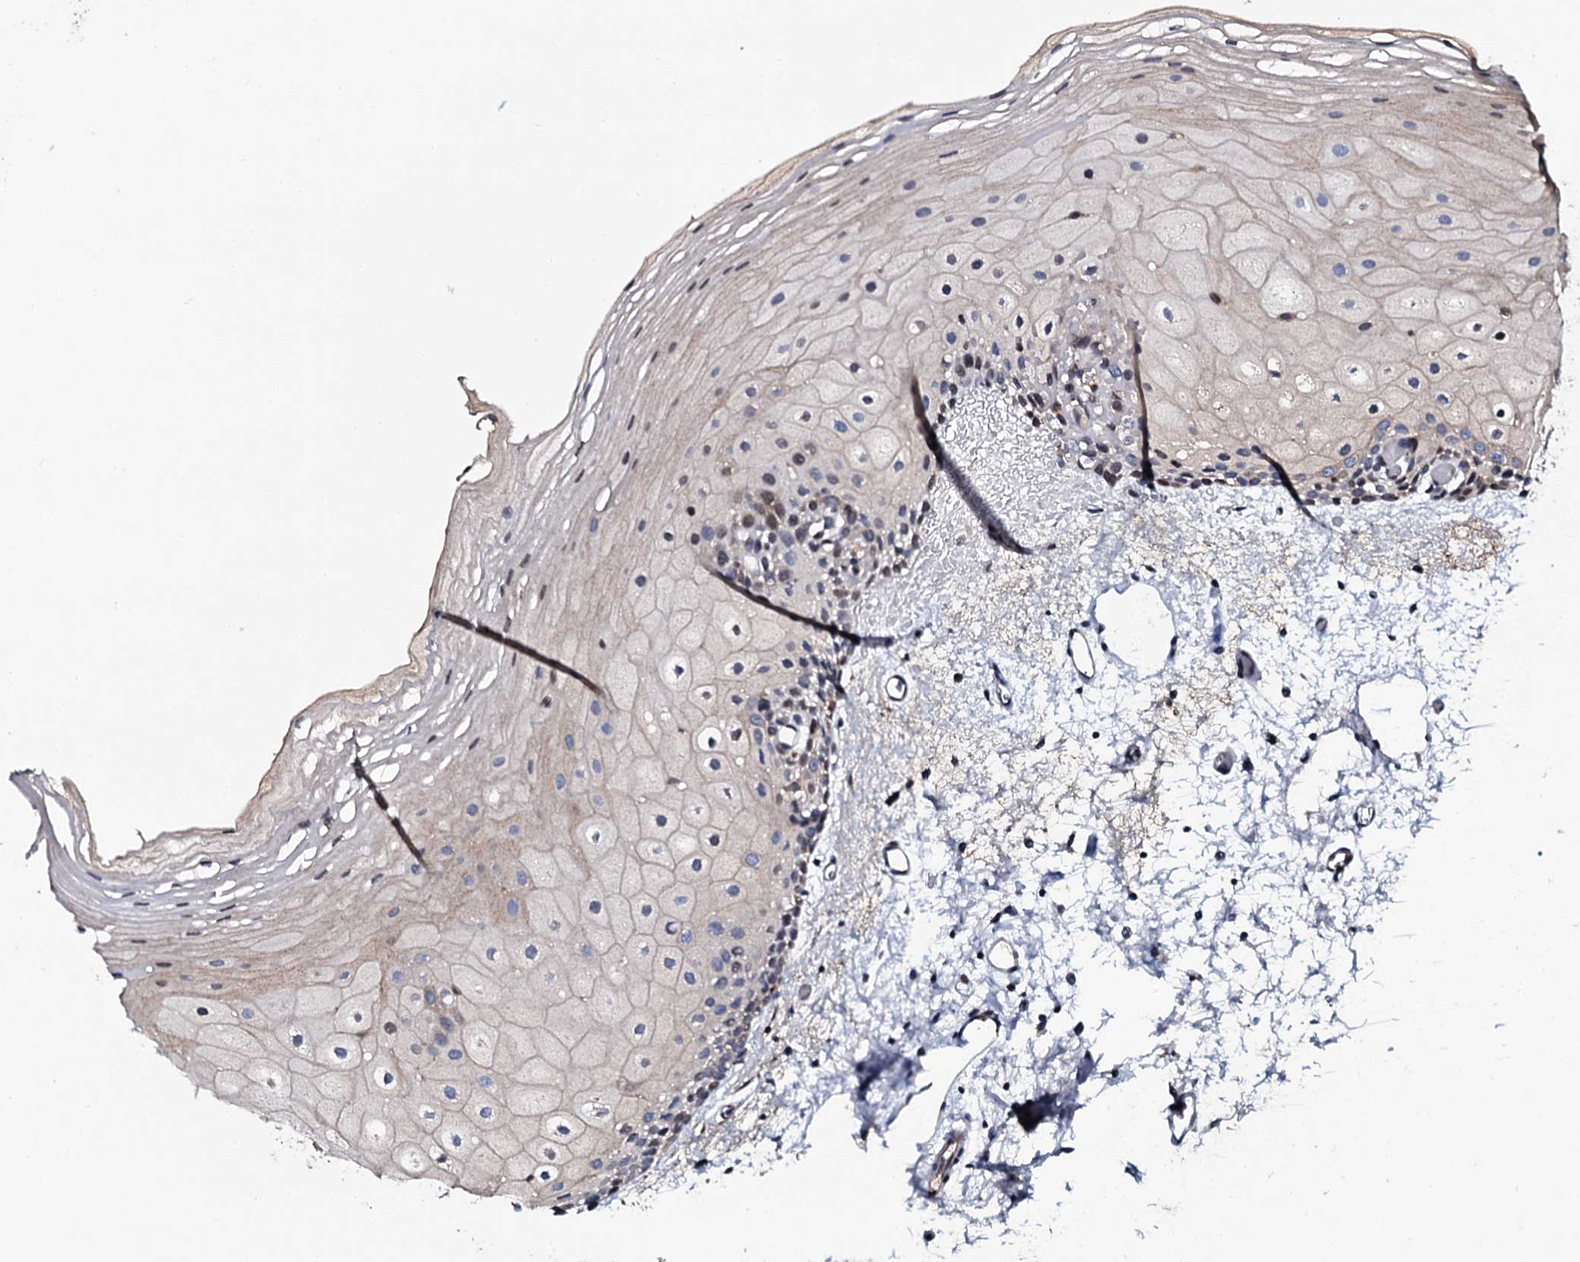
{"staining": {"intensity": "weak", "quantity": "25%-75%", "location": "cytoplasmic/membranous,nuclear"}, "tissue": "oral mucosa", "cell_type": "Squamous epithelial cells", "image_type": "normal", "snomed": [{"axis": "morphology", "description": "Normal tissue, NOS"}, {"axis": "topography", "description": "Oral tissue"}], "caption": "Immunohistochemistry (IHC) (DAB (3,3'-diaminobenzidine)) staining of normal oral mucosa shows weak cytoplasmic/membranous,nuclear protein staining in approximately 25%-75% of squamous epithelial cells. (Stains: DAB in brown, nuclei in blue, Microscopy: brightfield microscopy at high magnification).", "gene": "PLET1", "patient": {"sex": "female", "age": 70}}